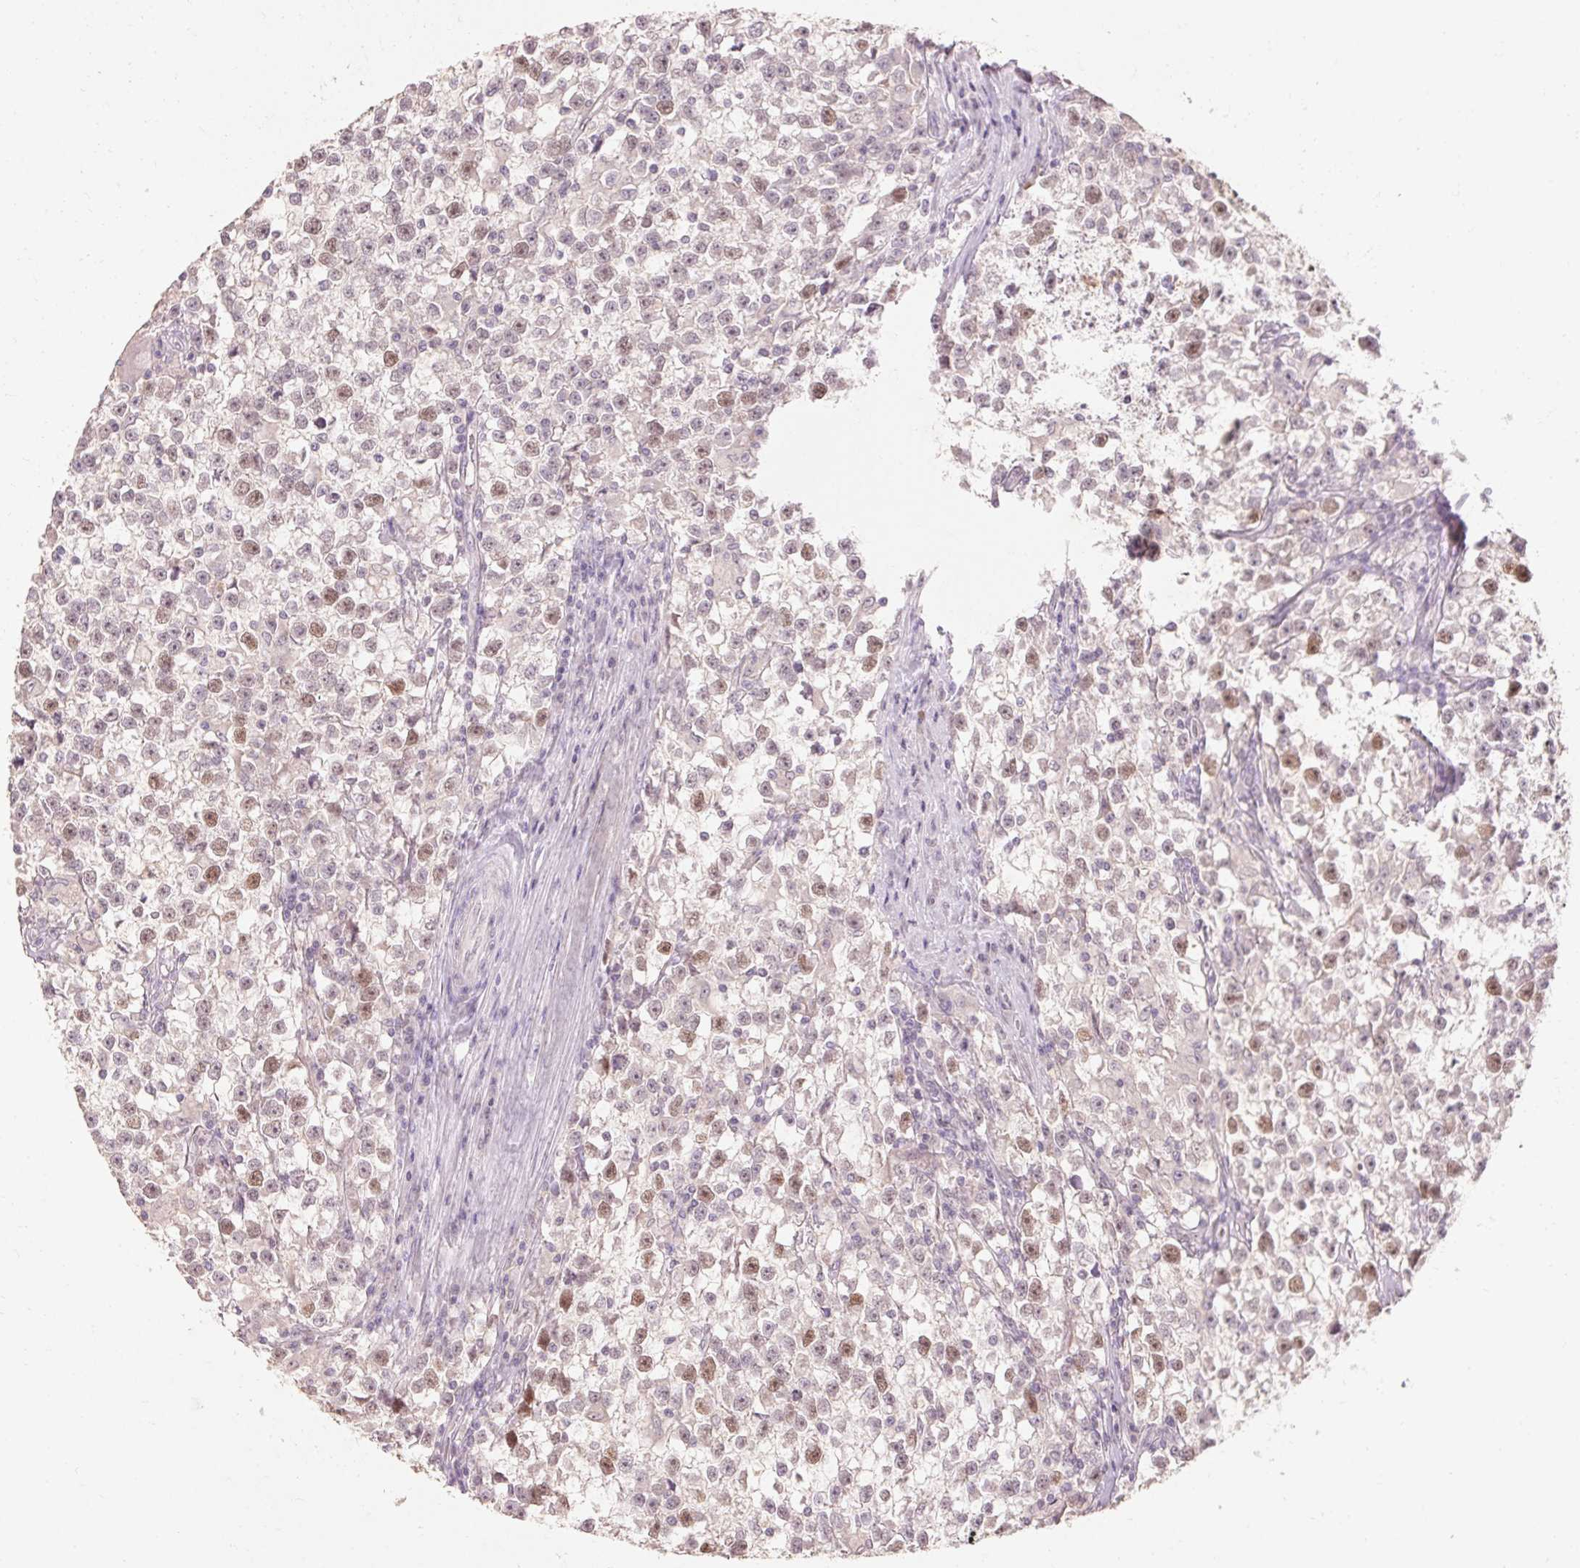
{"staining": {"intensity": "moderate", "quantity": "<25%", "location": "nuclear"}, "tissue": "testis cancer", "cell_type": "Tumor cells", "image_type": "cancer", "snomed": [{"axis": "morphology", "description": "Seminoma, NOS"}, {"axis": "topography", "description": "Testis"}], "caption": "Protein staining by immunohistochemistry (IHC) exhibits moderate nuclear positivity in approximately <25% of tumor cells in testis cancer (seminoma).", "gene": "SKP2", "patient": {"sex": "male", "age": 31}}